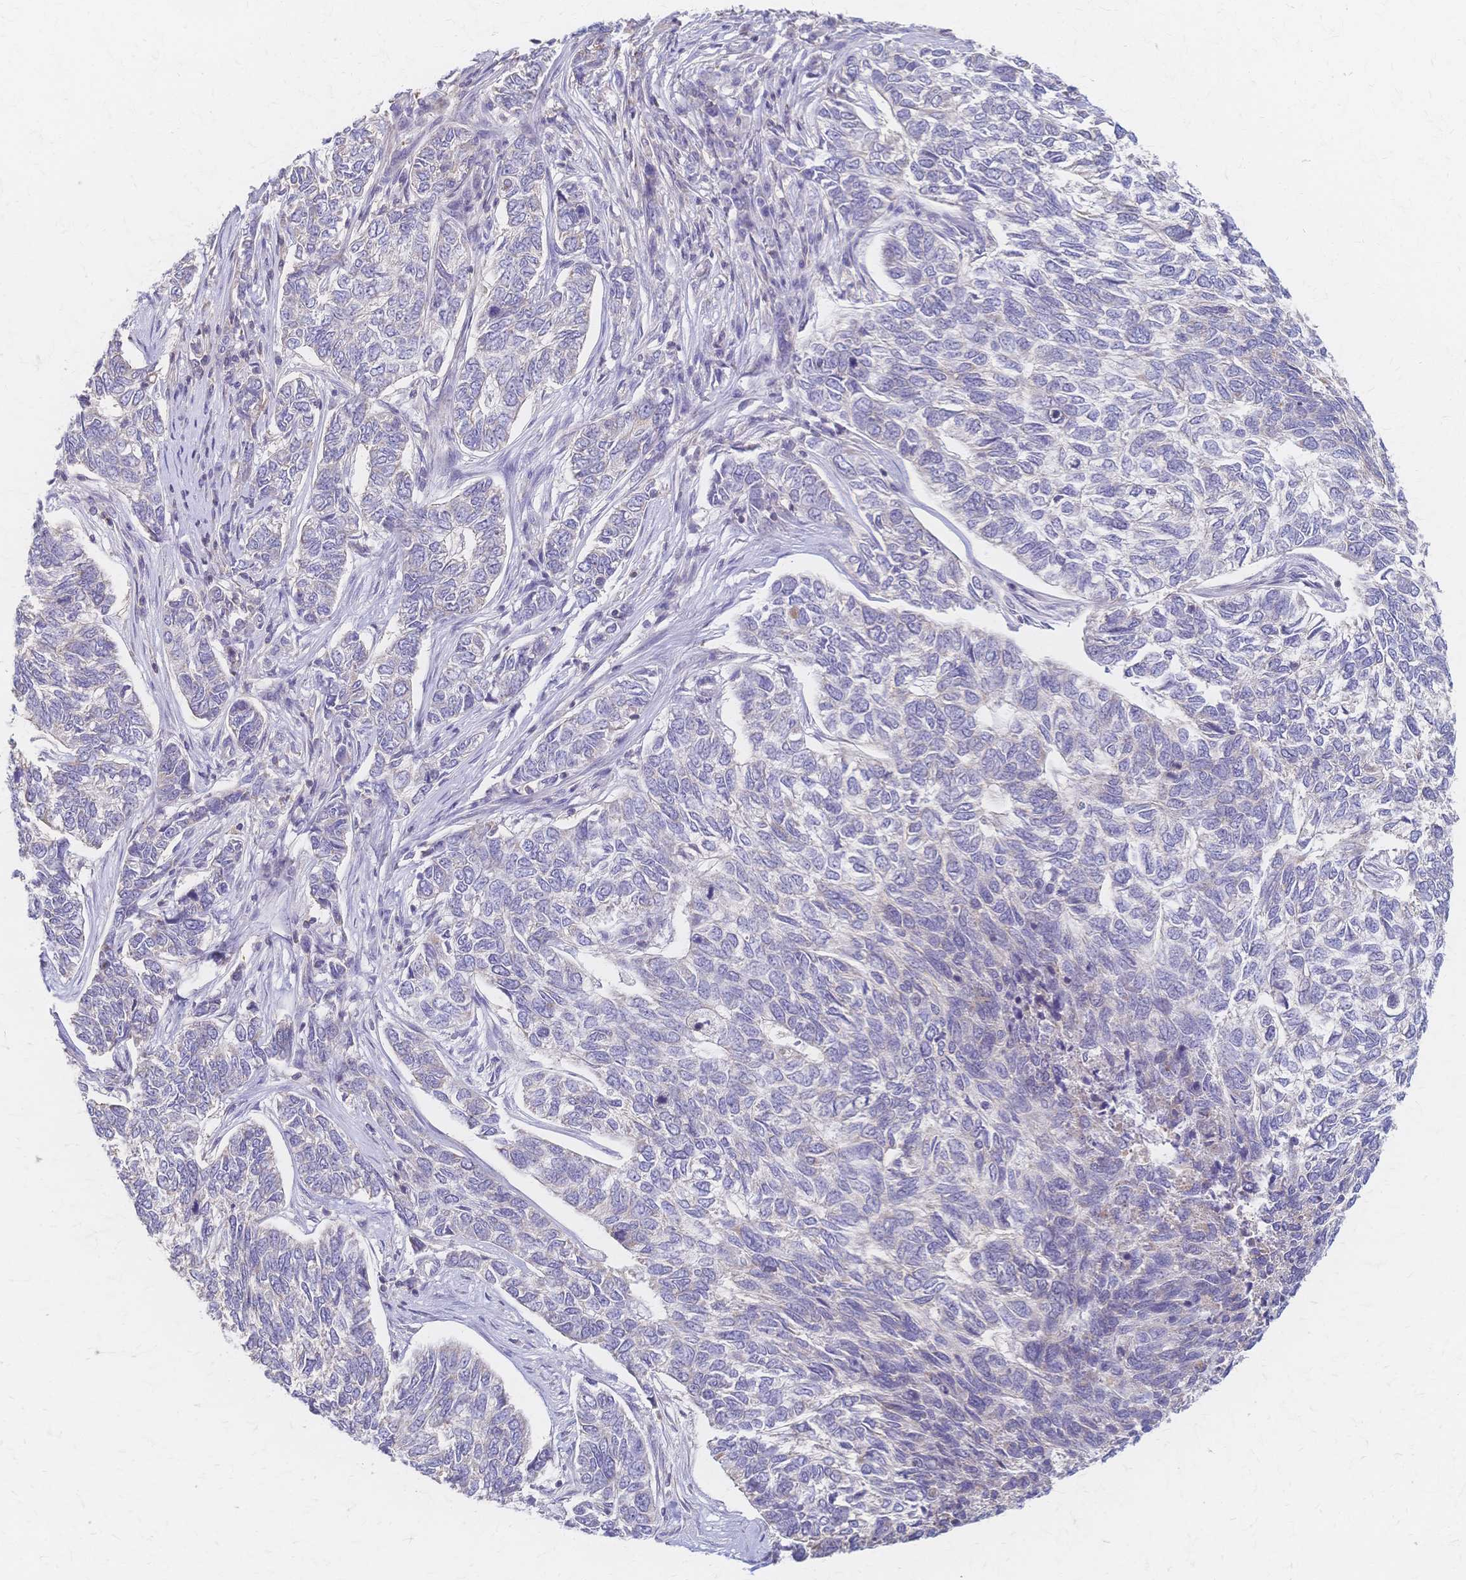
{"staining": {"intensity": "negative", "quantity": "none", "location": "none"}, "tissue": "skin cancer", "cell_type": "Tumor cells", "image_type": "cancer", "snomed": [{"axis": "morphology", "description": "Basal cell carcinoma"}, {"axis": "topography", "description": "Skin"}], "caption": "Basal cell carcinoma (skin) was stained to show a protein in brown. There is no significant staining in tumor cells.", "gene": "CYB5A", "patient": {"sex": "female", "age": 65}}